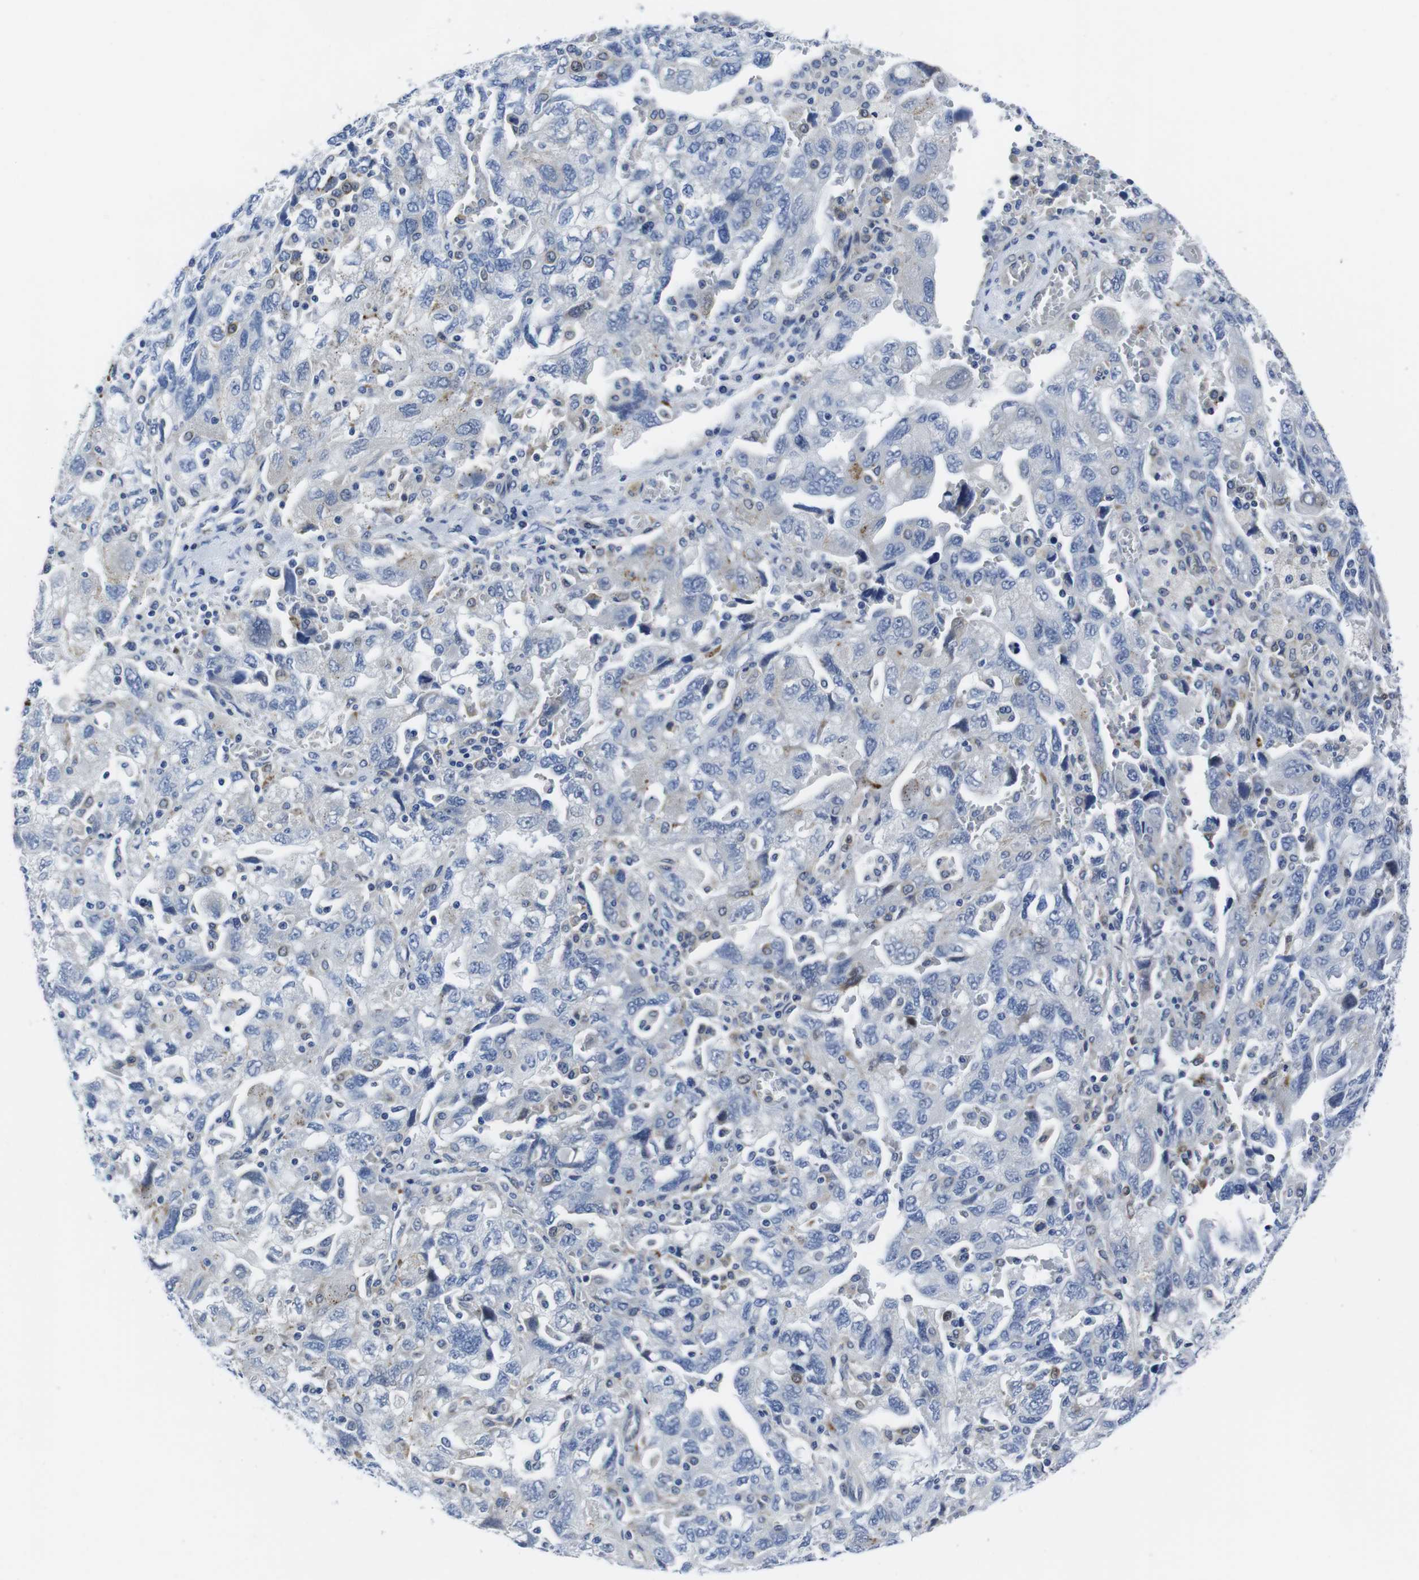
{"staining": {"intensity": "negative", "quantity": "none", "location": "none"}, "tissue": "ovarian cancer", "cell_type": "Tumor cells", "image_type": "cancer", "snomed": [{"axis": "morphology", "description": "Carcinoma, NOS"}, {"axis": "morphology", "description": "Cystadenocarcinoma, serous, NOS"}, {"axis": "topography", "description": "Ovary"}], "caption": "Immunohistochemistry (IHC) histopathology image of ovarian cancer stained for a protein (brown), which displays no expression in tumor cells. (Brightfield microscopy of DAB immunohistochemistry at high magnification).", "gene": "EIF4A1", "patient": {"sex": "female", "age": 69}}